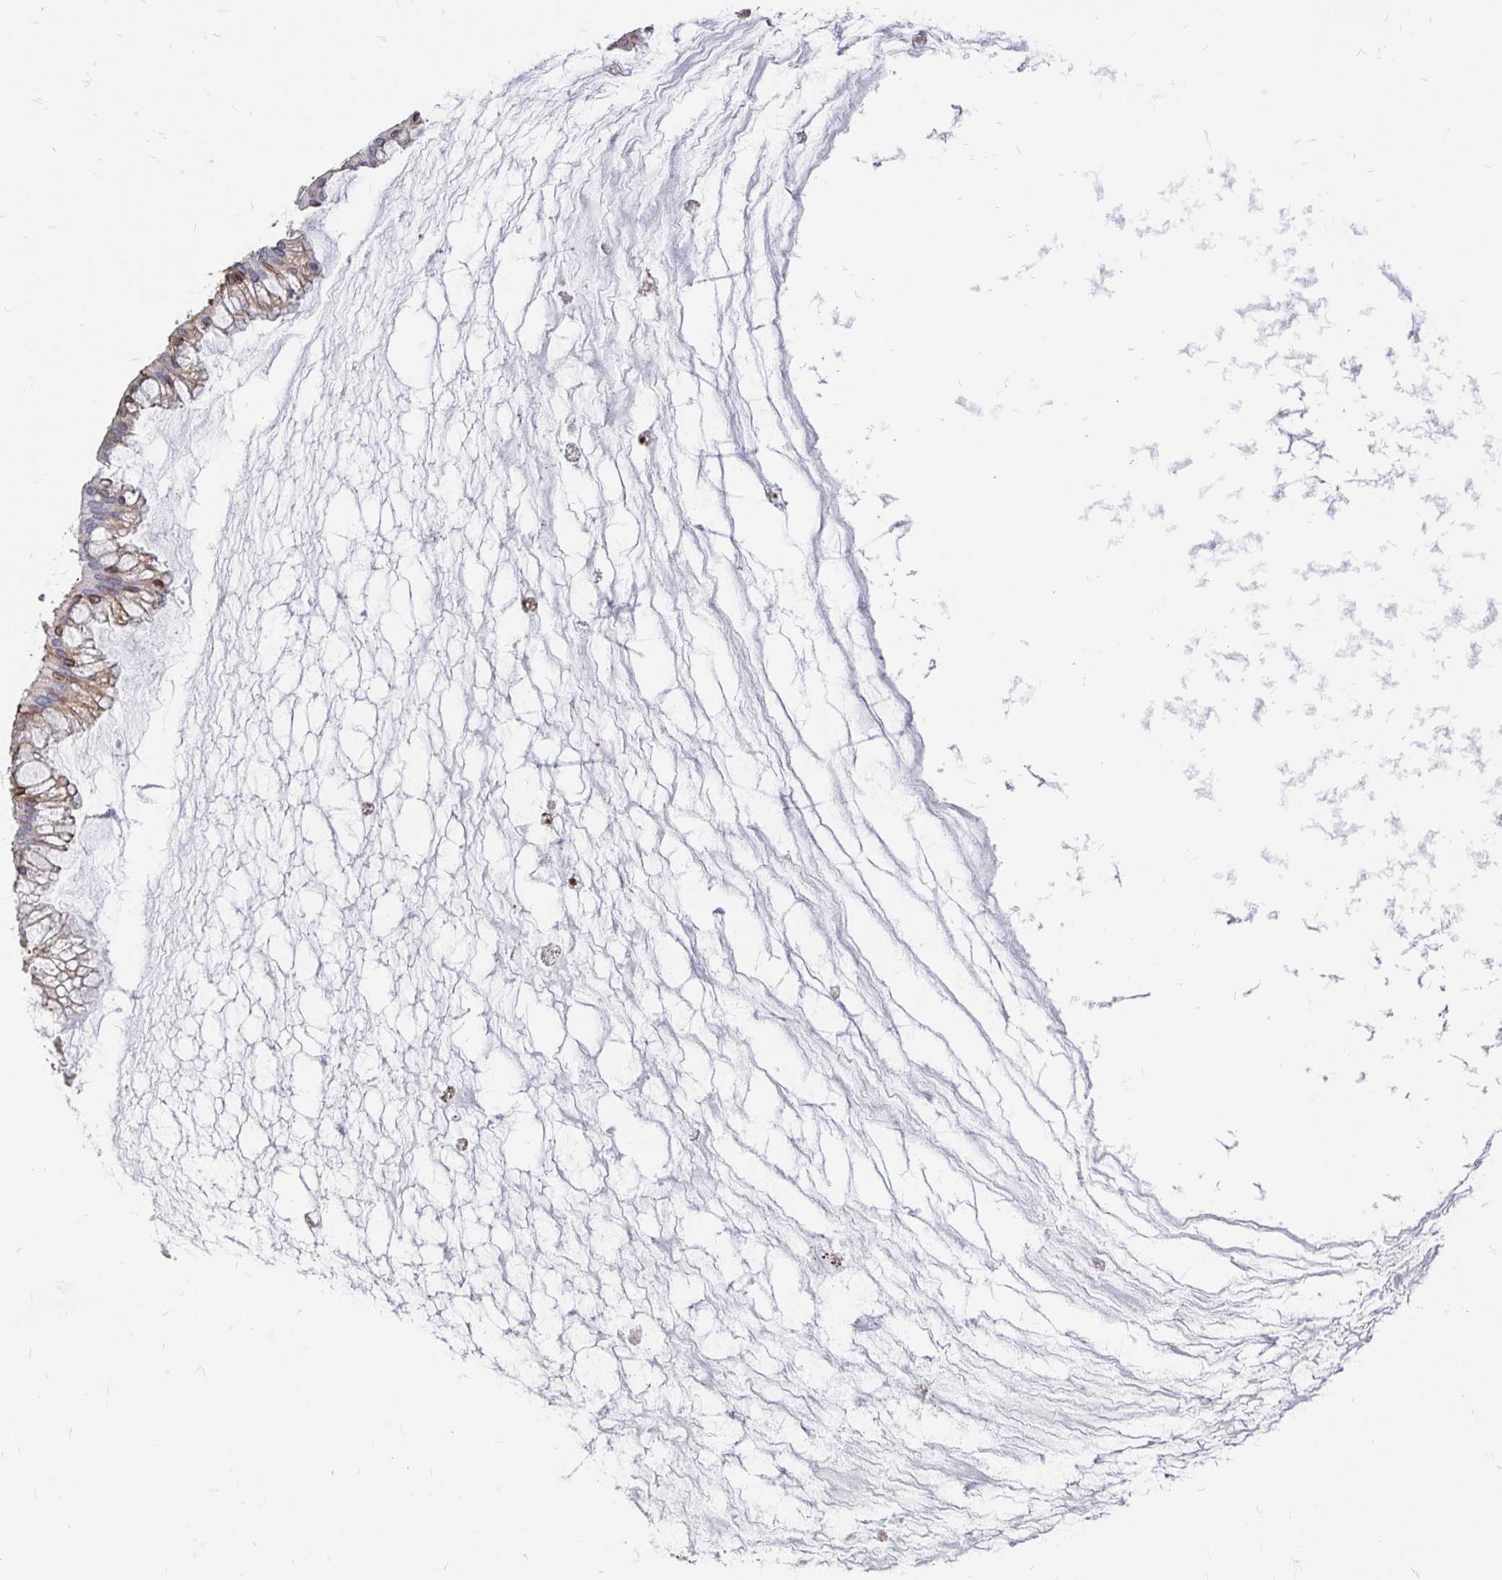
{"staining": {"intensity": "weak", "quantity": "25%-75%", "location": "cytoplasmic/membranous"}, "tissue": "ovarian cancer", "cell_type": "Tumor cells", "image_type": "cancer", "snomed": [{"axis": "morphology", "description": "Cystadenocarcinoma, mucinous, NOS"}, {"axis": "topography", "description": "Ovary"}], "caption": "Human ovarian cancer (mucinous cystadenocarcinoma) stained with a brown dye reveals weak cytoplasmic/membranous positive staining in about 25%-75% of tumor cells.", "gene": "CDKL1", "patient": {"sex": "female", "age": 73}}